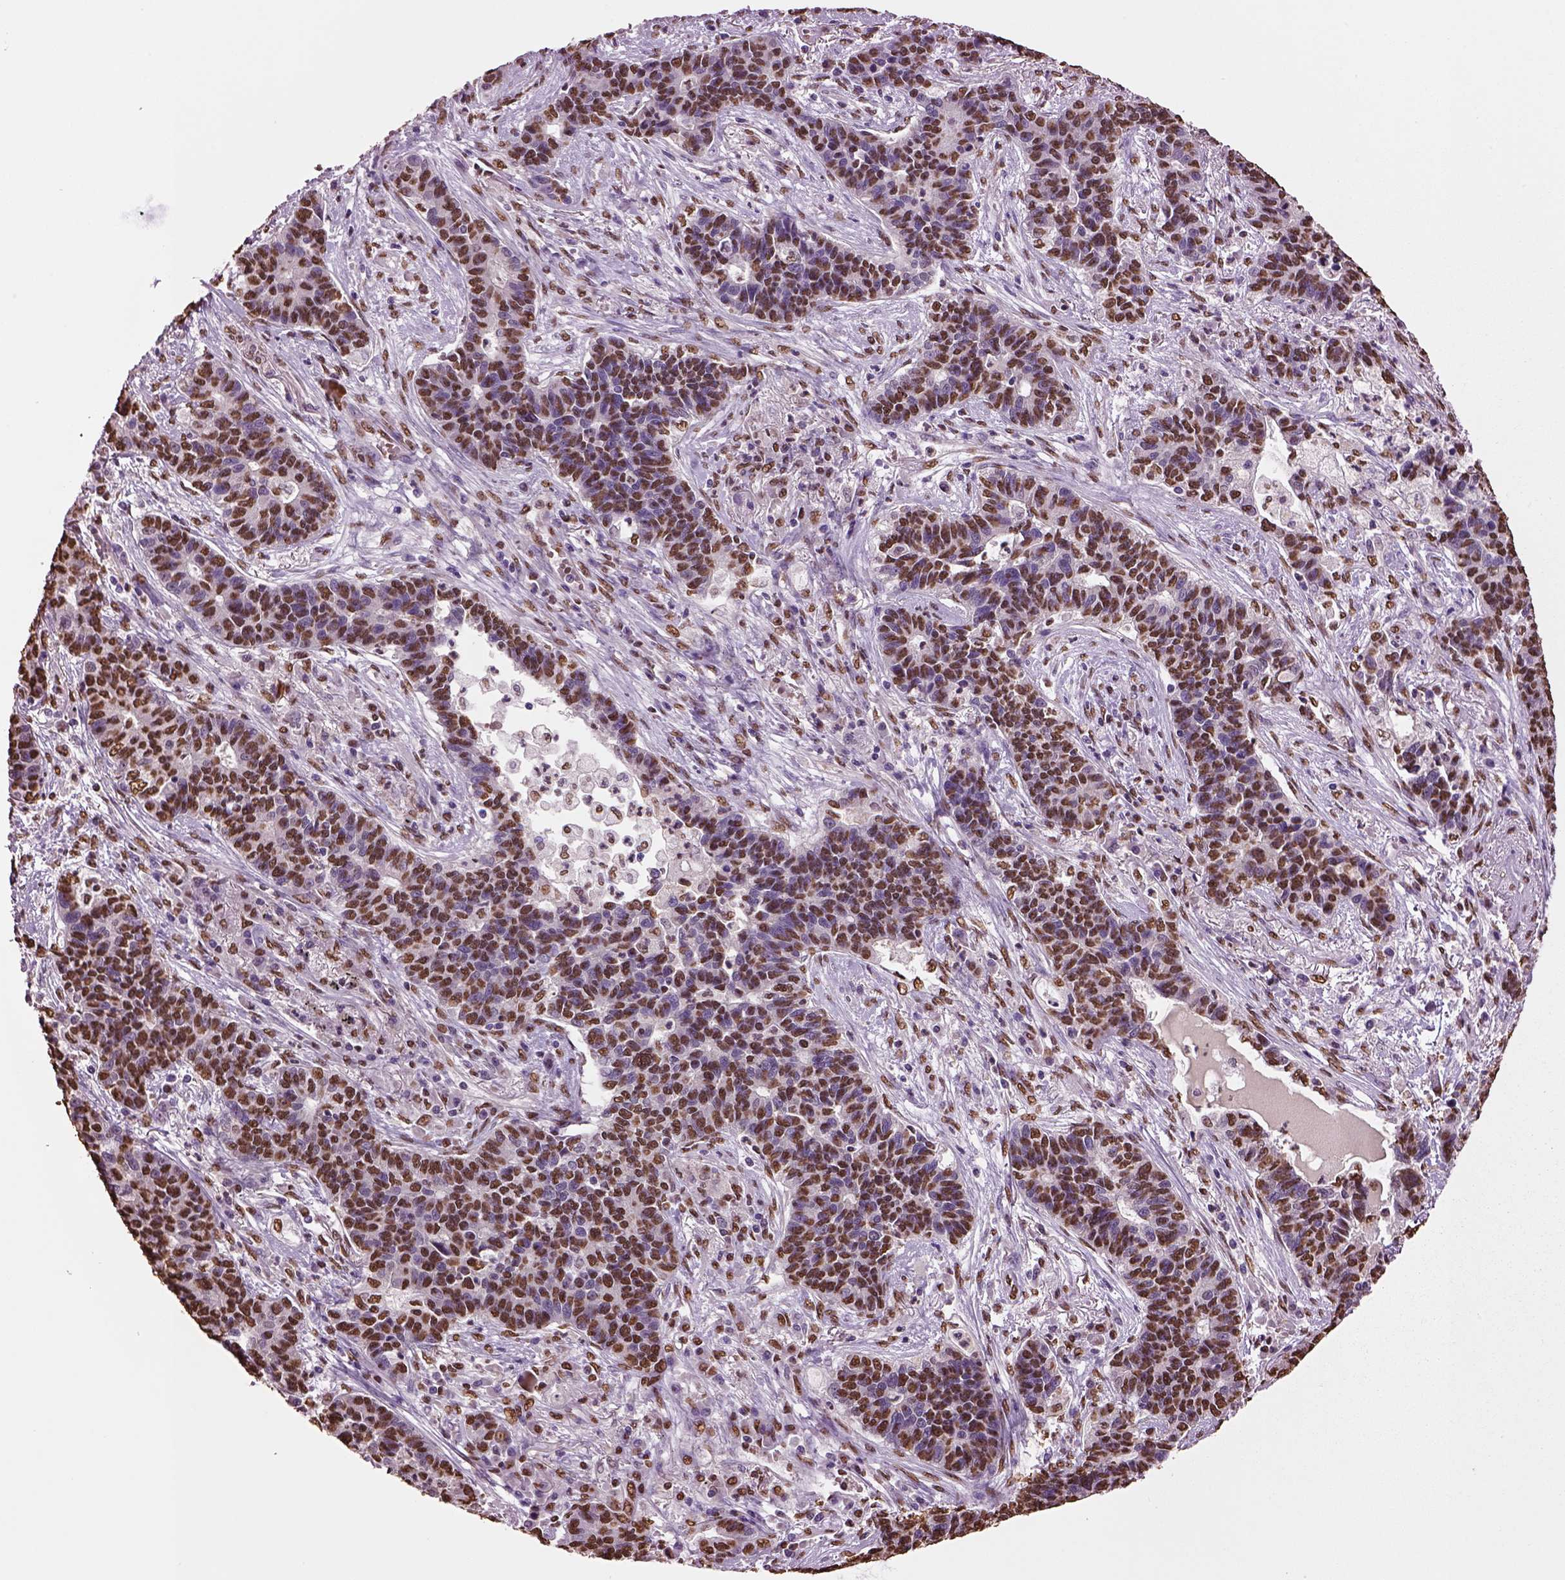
{"staining": {"intensity": "strong", "quantity": ">75%", "location": "nuclear"}, "tissue": "lung cancer", "cell_type": "Tumor cells", "image_type": "cancer", "snomed": [{"axis": "morphology", "description": "Adenocarcinoma, NOS"}, {"axis": "topography", "description": "Lung"}], "caption": "A brown stain labels strong nuclear expression of a protein in lung adenocarcinoma tumor cells. (DAB (3,3'-diaminobenzidine) = brown stain, brightfield microscopy at high magnification).", "gene": "DDX3X", "patient": {"sex": "female", "age": 57}}